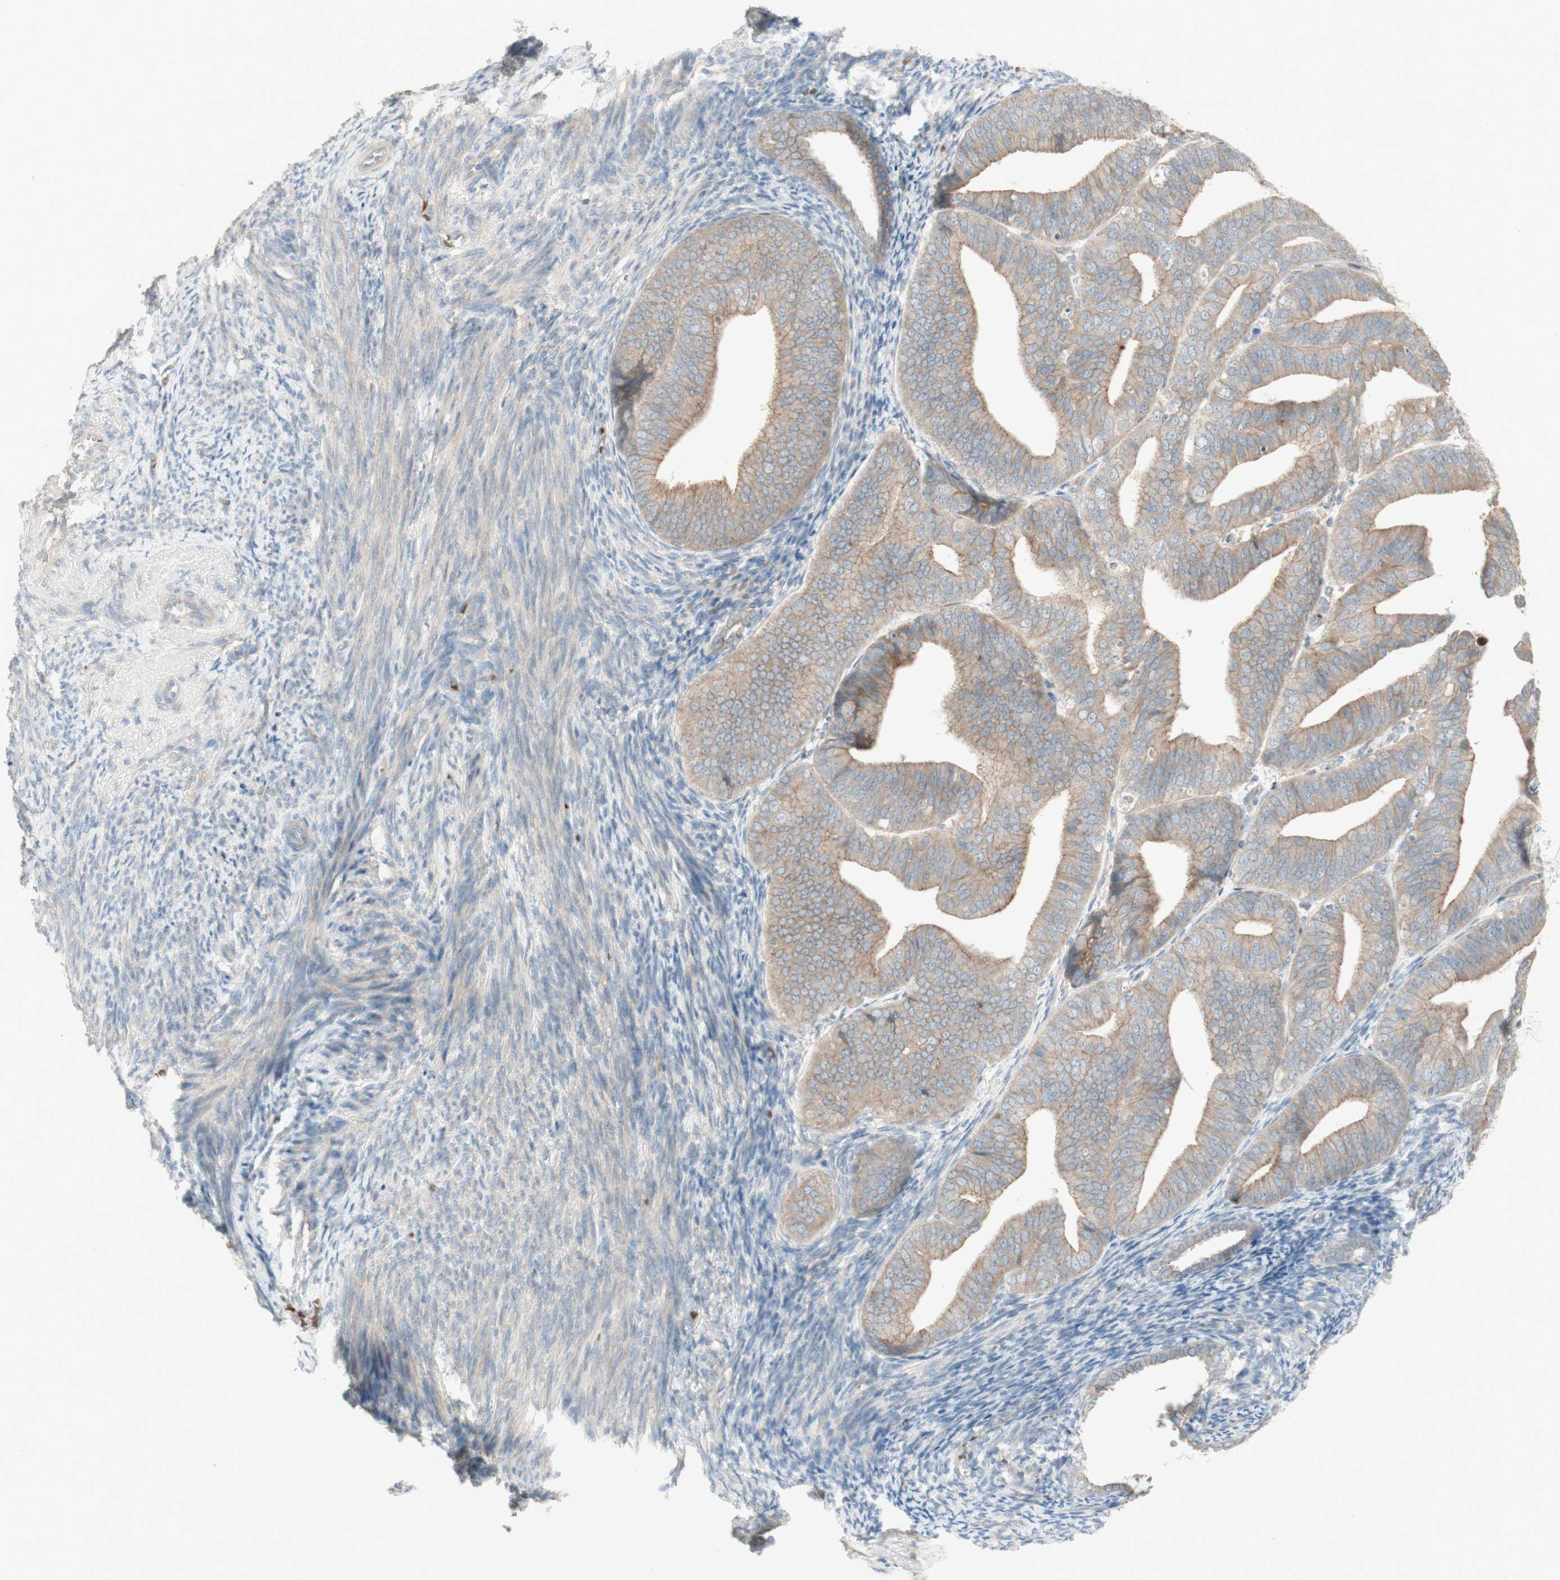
{"staining": {"intensity": "weak", "quantity": ">75%", "location": "cytoplasmic/membranous"}, "tissue": "endometrial cancer", "cell_type": "Tumor cells", "image_type": "cancer", "snomed": [{"axis": "morphology", "description": "Adenocarcinoma, NOS"}, {"axis": "topography", "description": "Endometrium"}], "caption": "Endometrial adenocarcinoma stained with a brown dye displays weak cytoplasmic/membranous positive expression in approximately >75% of tumor cells.", "gene": "PTGER4", "patient": {"sex": "female", "age": 63}}